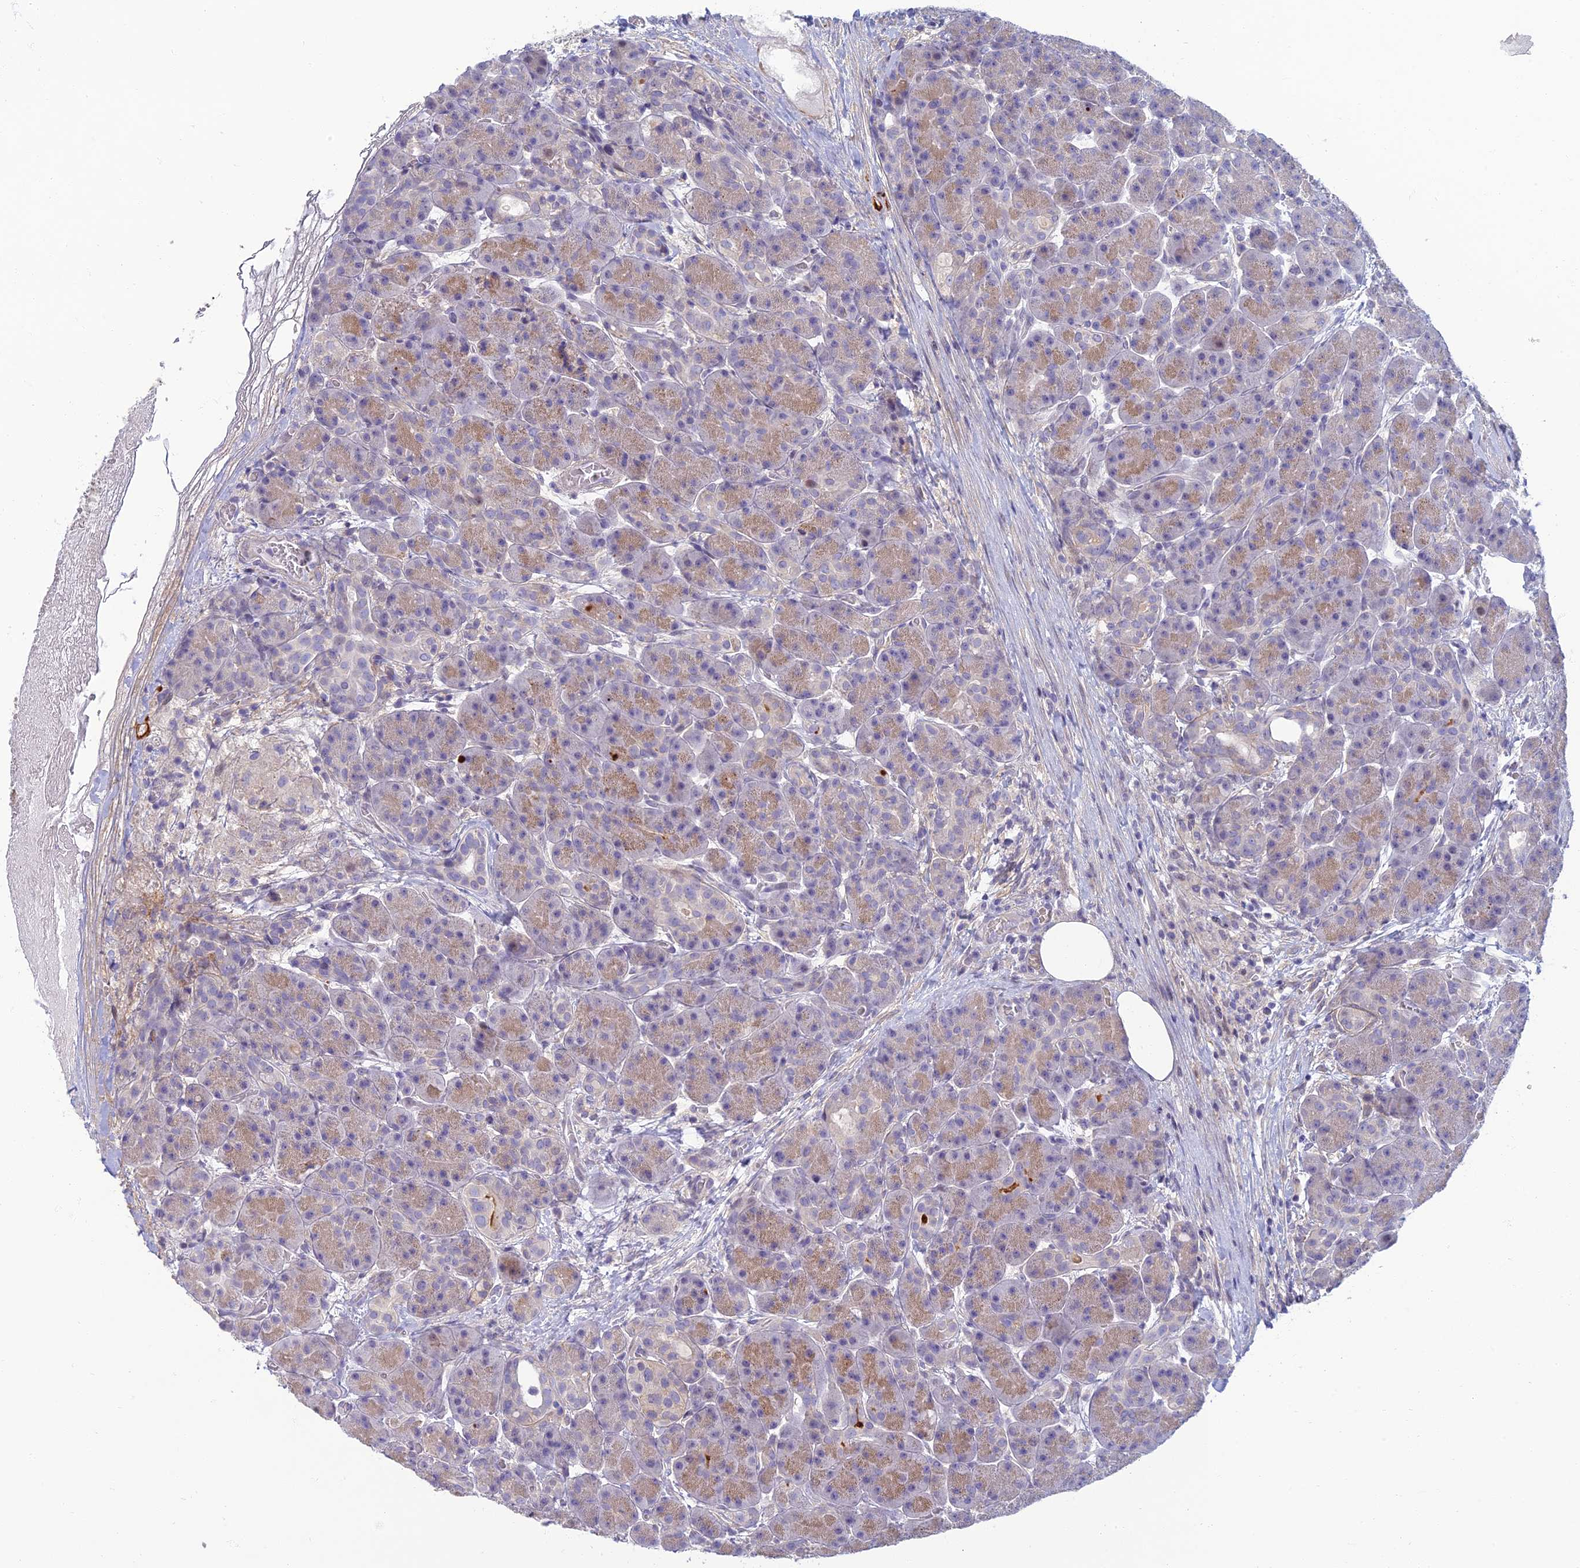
{"staining": {"intensity": "moderate", "quantity": "25%-75%", "location": "cytoplasmic/membranous"}, "tissue": "pancreas", "cell_type": "Exocrine glandular cells", "image_type": "normal", "snomed": [{"axis": "morphology", "description": "Normal tissue, NOS"}, {"axis": "topography", "description": "Pancreas"}], "caption": "Human pancreas stained with a brown dye displays moderate cytoplasmic/membranous positive positivity in about 25%-75% of exocrine glandular cells.", "gene": "NEURL1", "patient": {"sex": "male", "age": 63}}